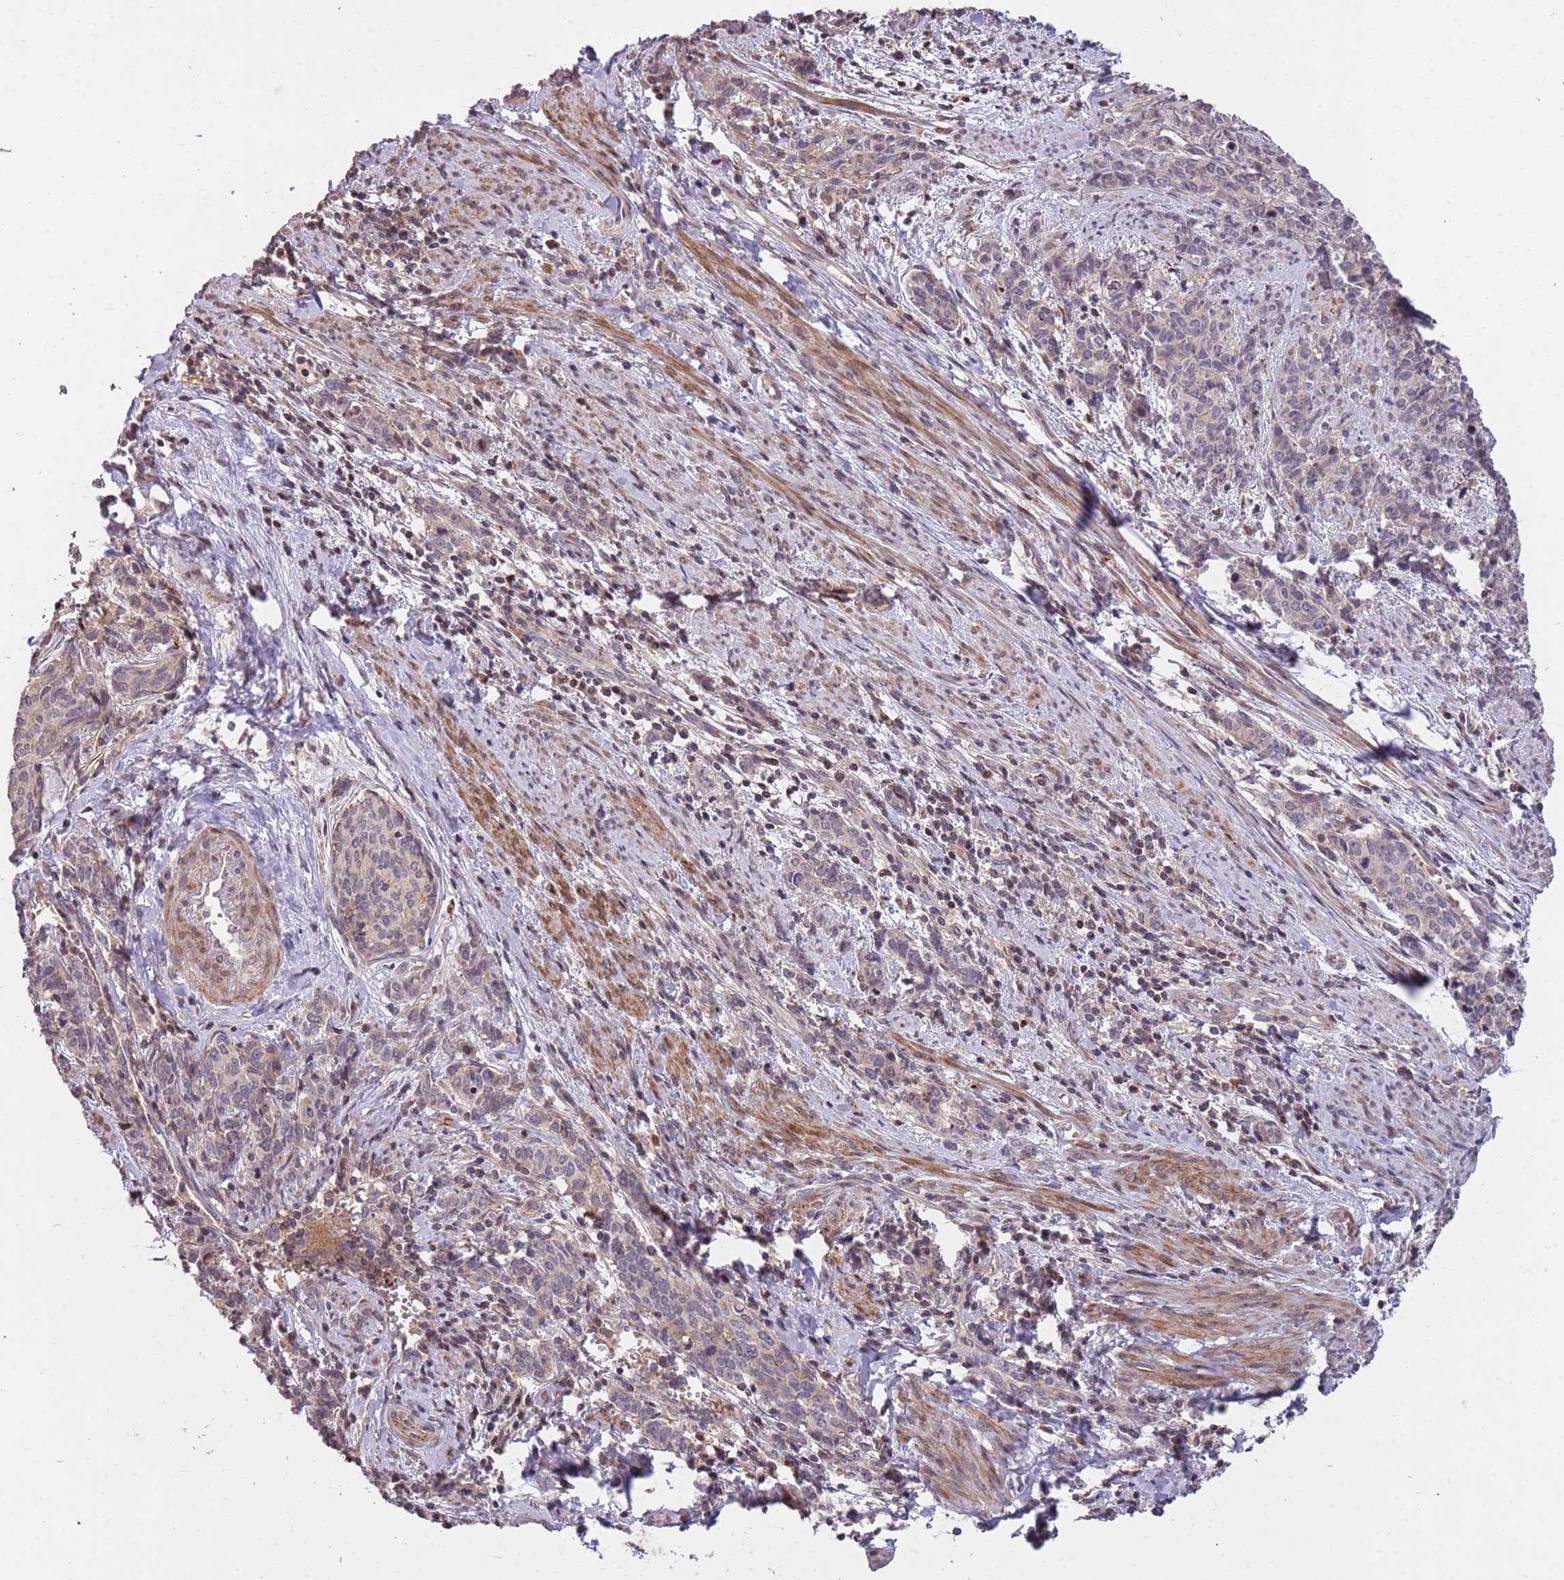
{"staining": {"intensity": "weak", "quantity": "<25%", "location": "cytoplasmic/membranous"}, "tissue": "cervical cancer", "cell_type": "Tumor cells", "image_type": "cancer", "snomed": [{"axis": "morphology", "description": "Squamous cell carcinoma, NOS"}, {"axis": "topography", "description": "Cervix"}], "caption": "This photomicrograph is of cervical cancer stained with immunohistochemistry (IHC) to label a protein in brown with the nuclei are counter-stained blue. There is no positivity in tumor cells.", "gene": "SLC16A4", "patient": {"sex": "female", "age": 60}}